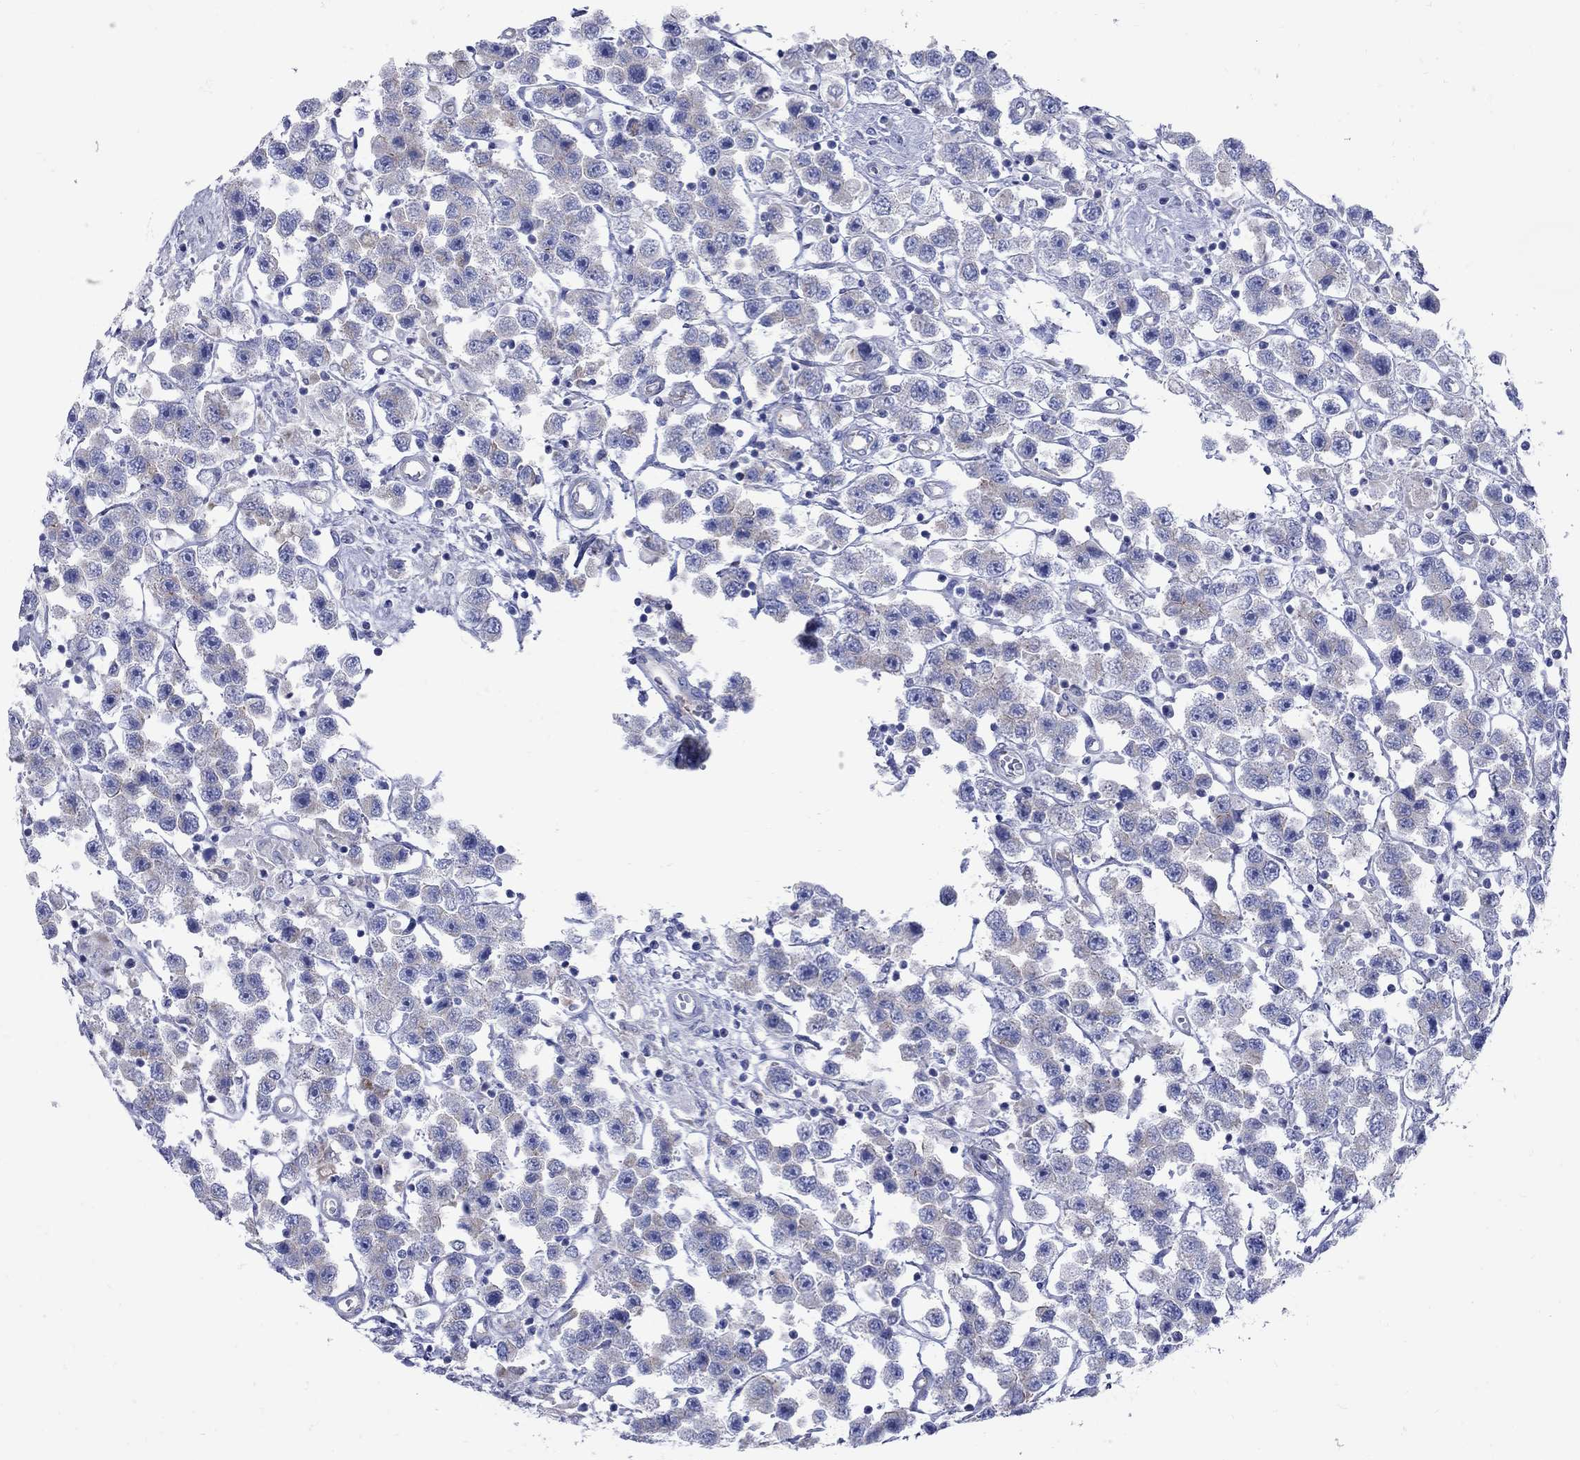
{"staining": {"intensity": "weak", "quantity": "25%-75%", "location": "cytoplasmic/membranous"}, "tissue": "testis cancer", "cell_type": "Tumor cells", "image_type": "cancer", "snomed": [{"axis": "morphology", "description": "Seminoma, NOS"}, {"axis": "topography", "description": "Testis"}], "caption": "Brown immunohistochemical staining in testis cancer (seminoma) exhibits weak cytoplasmic/membranous expression in about 25%-75% of tumor cells.", "gene": "PDZD3", "patient": {"sex": "male", "age": 45}}